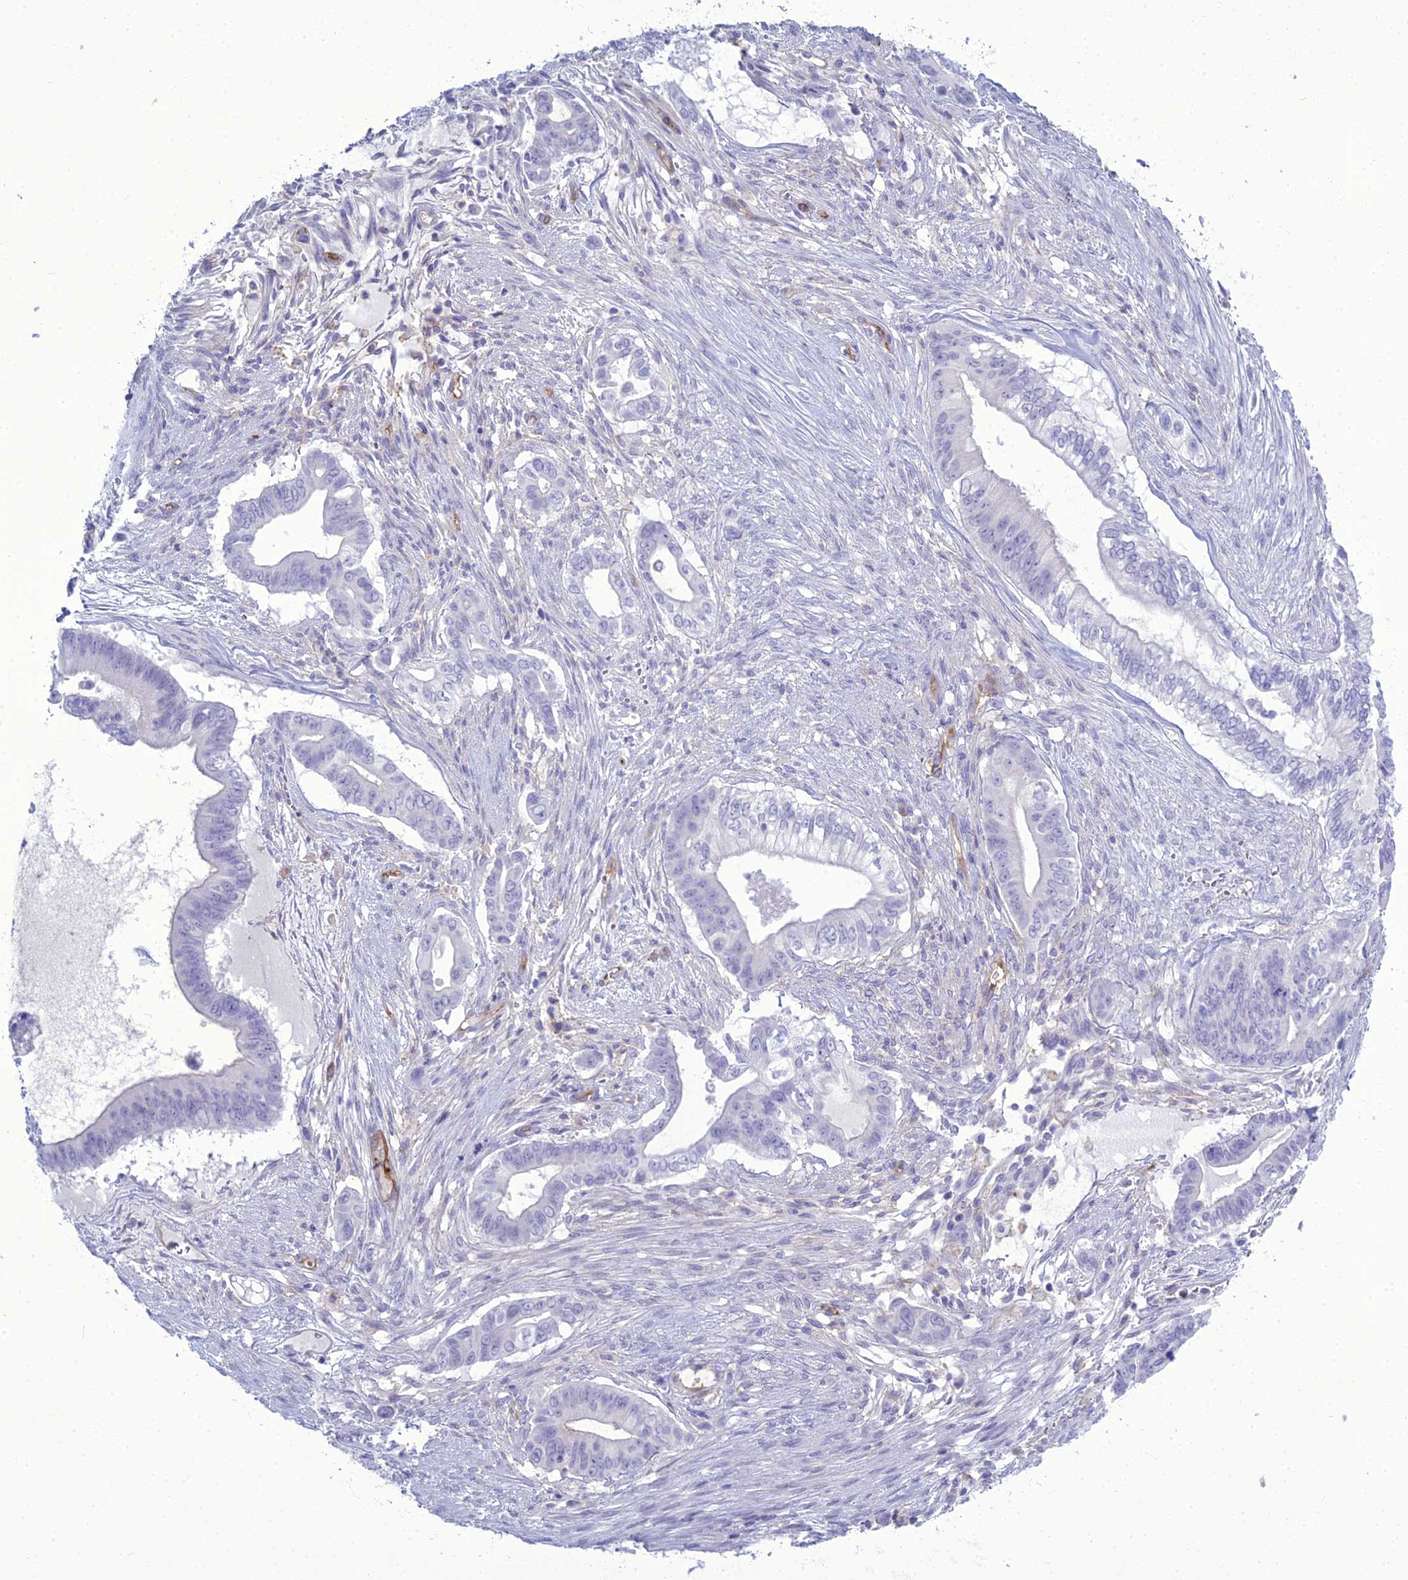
{"staining": {"intensity": "negative", "quantity": "none", "location": "none"}, "tissue": "pancreatic cancer", "cell_type": "Tumor cells", "image_type": "cancer", "snomed": [{"axis": "morphology", "description": "Adenocarcinoma, NOS"}, {"axis": "topography", "description": "Pancreas"}], "caption": "Immunohistochemistry image of pancreatic cancer stained for a protein (brown), which shows no staining in tumor cells. (Stains: DAB (3,3'-diaminobenzidine) IHC with hematoxylin counter stain, Microscopy: brightfield microscopy at high magnification).", "gene": "ACE", "patient": {"sex": "male", "age": 68}}